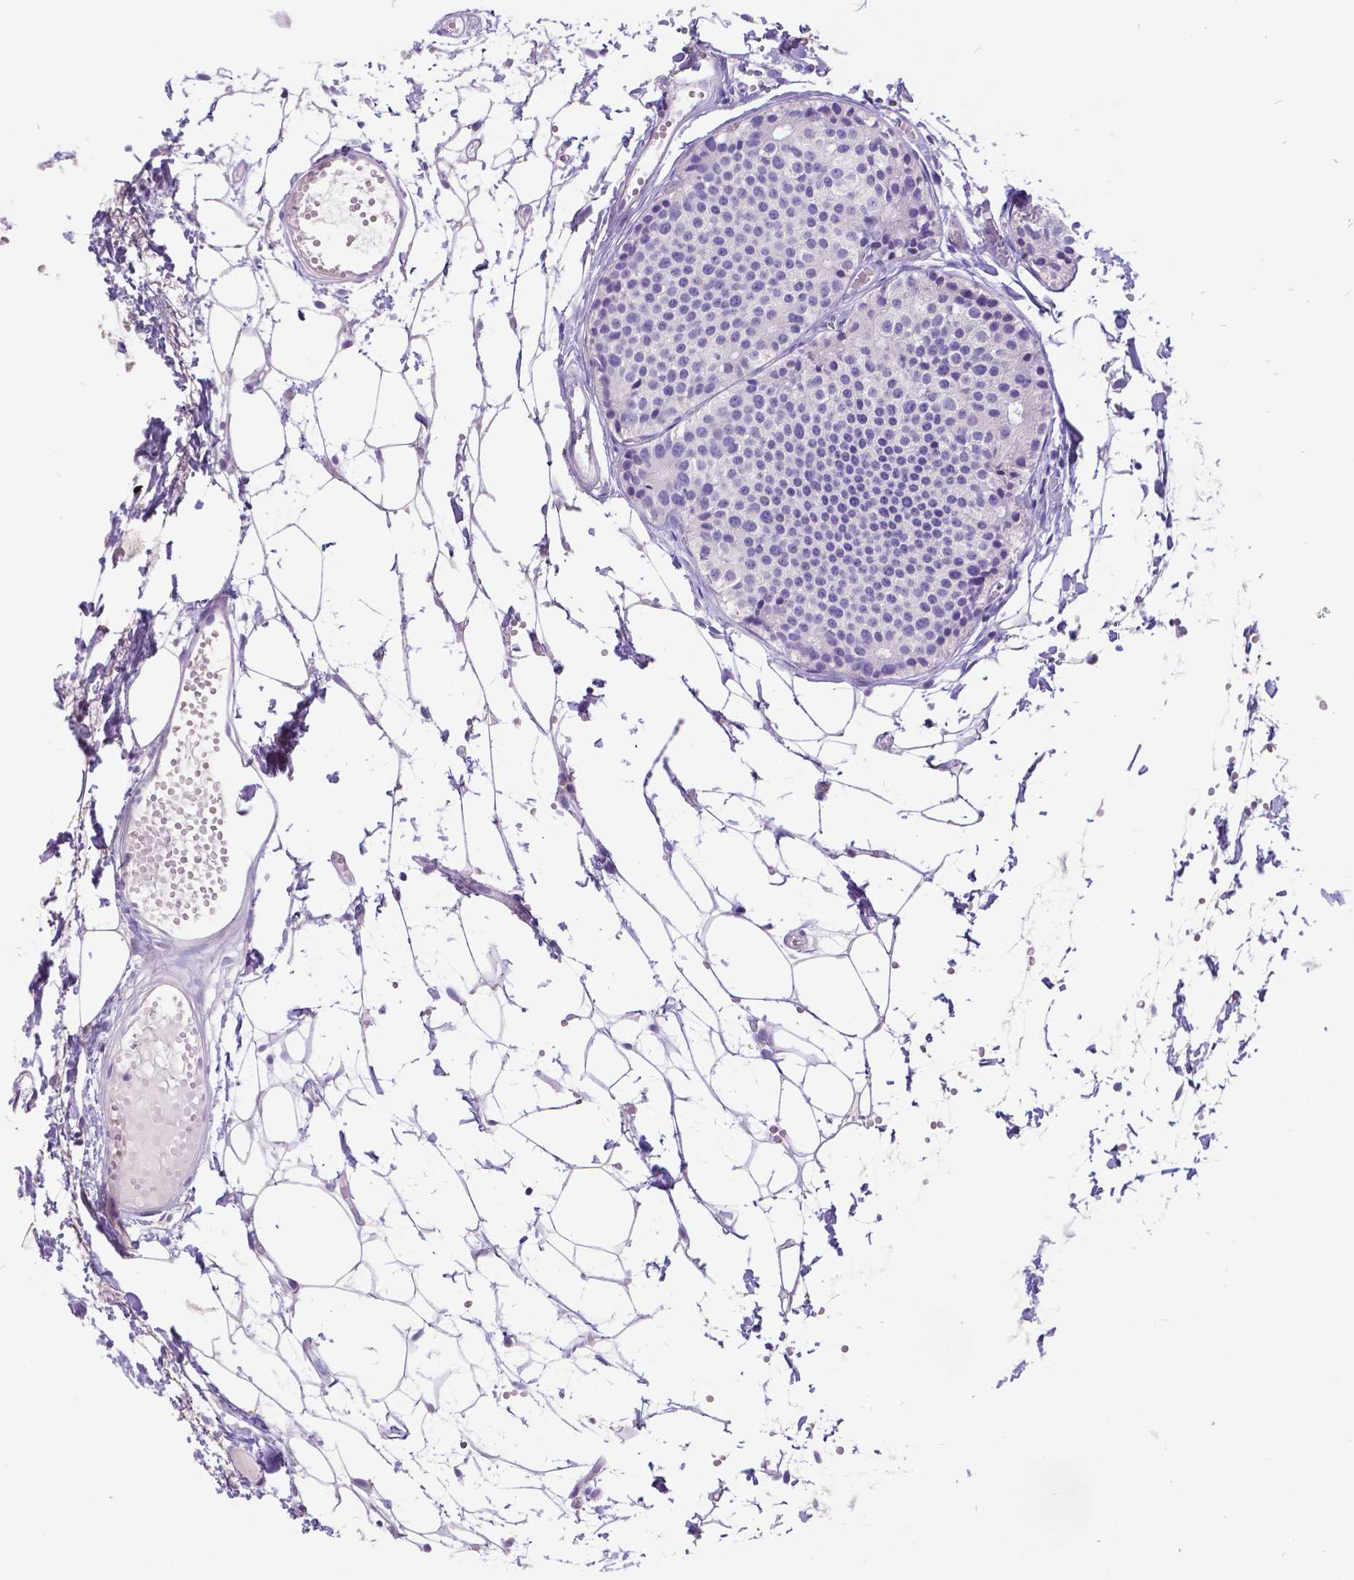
{"staining": {"intensity": "negative", "quantity": "none", "location": "none"}, "tissue": "carcinoid", "cell_type": "Tumor cells", "image_type": "cancer", "snomed": [{"axis": "morphology", "description": "Carcinoid, malignant, NOS"}, {"axis": "topography", "description": "Small intestine"}], "caption": "High power microscopy photomicrograph of an IHC histopathology image of carcinoid, revealing no significant staining in tumor cells.", "gene": "SATB2", "patient": {"sex": "female", "age": 65}}